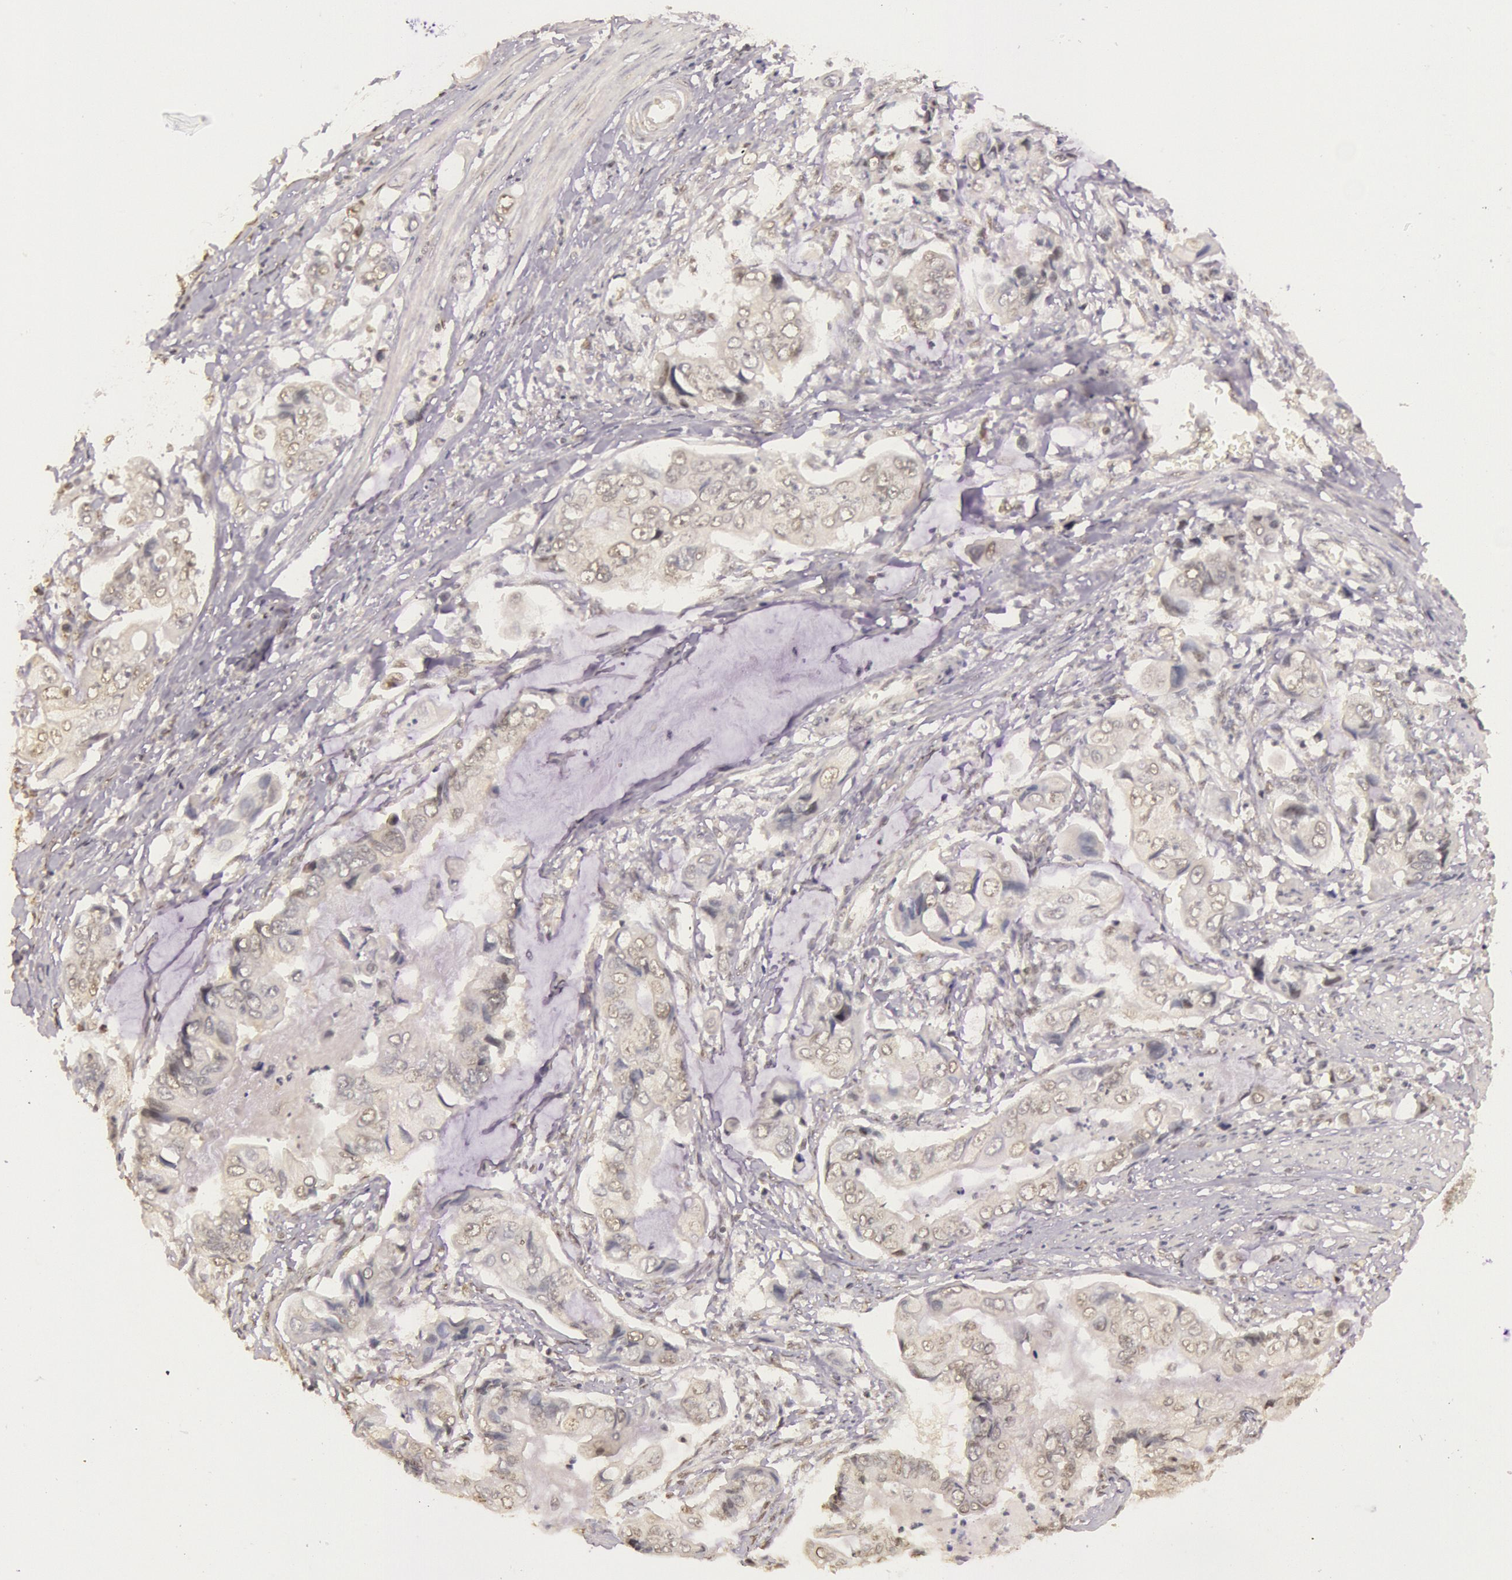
{"staining": {"intensity": "negative", "quantity": "none", "location": "none"}, "tissue": "stomach cancer", "cell_type": "Tumor cells", "image_type": "cancer", "snomed": [{"axis": "morphology", "description": "Adenocarcinoma, NOS"}, {"axis": "topography", "description": "Stomach, upper"}], "caption": "The photomicrograph demonstrates no staining of tumor cells in stomach cancer (adenocarcinoma).", "gene": "RTL10", "patient": {"sex": "male", "age": 80}}